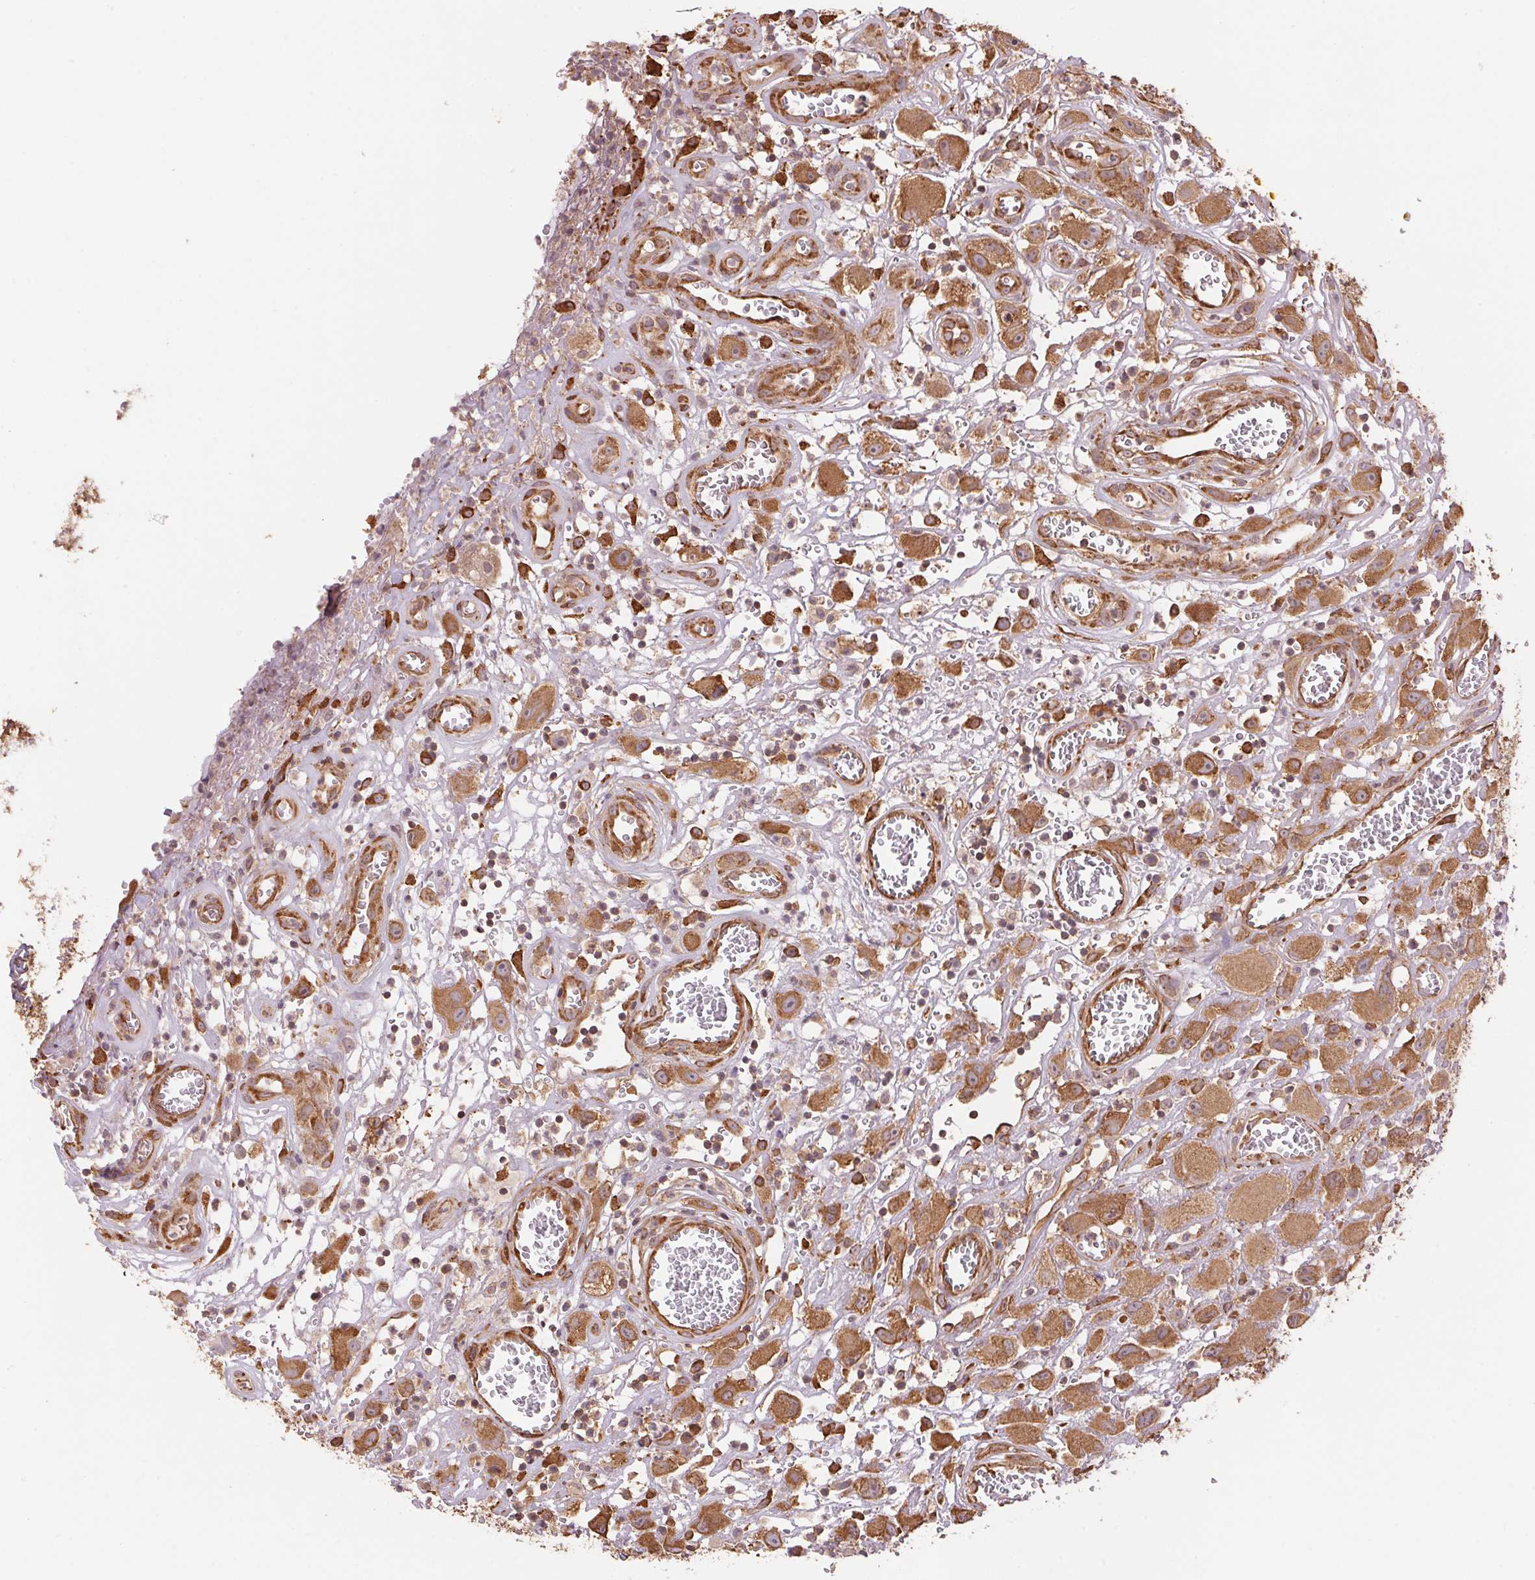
{"staining": {"intensity": "strong", "quantity": ">75%", "location": "cytoplasmic/membranous"}, "tissue": "head and neck cancer", "cell_type": "Tumor cells", "image_type": "cancer", "snomed": [{"axis": "morphology", "description": "Squamous cell carcinoma, NOS"}, {"axis": "morphology", "description": "Squamous cell carcinoma, metastatic, NOS"}, {"axis": "topography", "description": "Oral tissue"}, {"axis": "topography", "description": "Head-Neck"}], "caption": "Brown immunohistochemical staining in head and neck metastatic squamous cell carcinoma exhibits strong cytoplasmic/membranous expression in approximately >75% of tumor cells.", "gene": "C6orf163", "patient": {"sex": "female", "age": 85}}